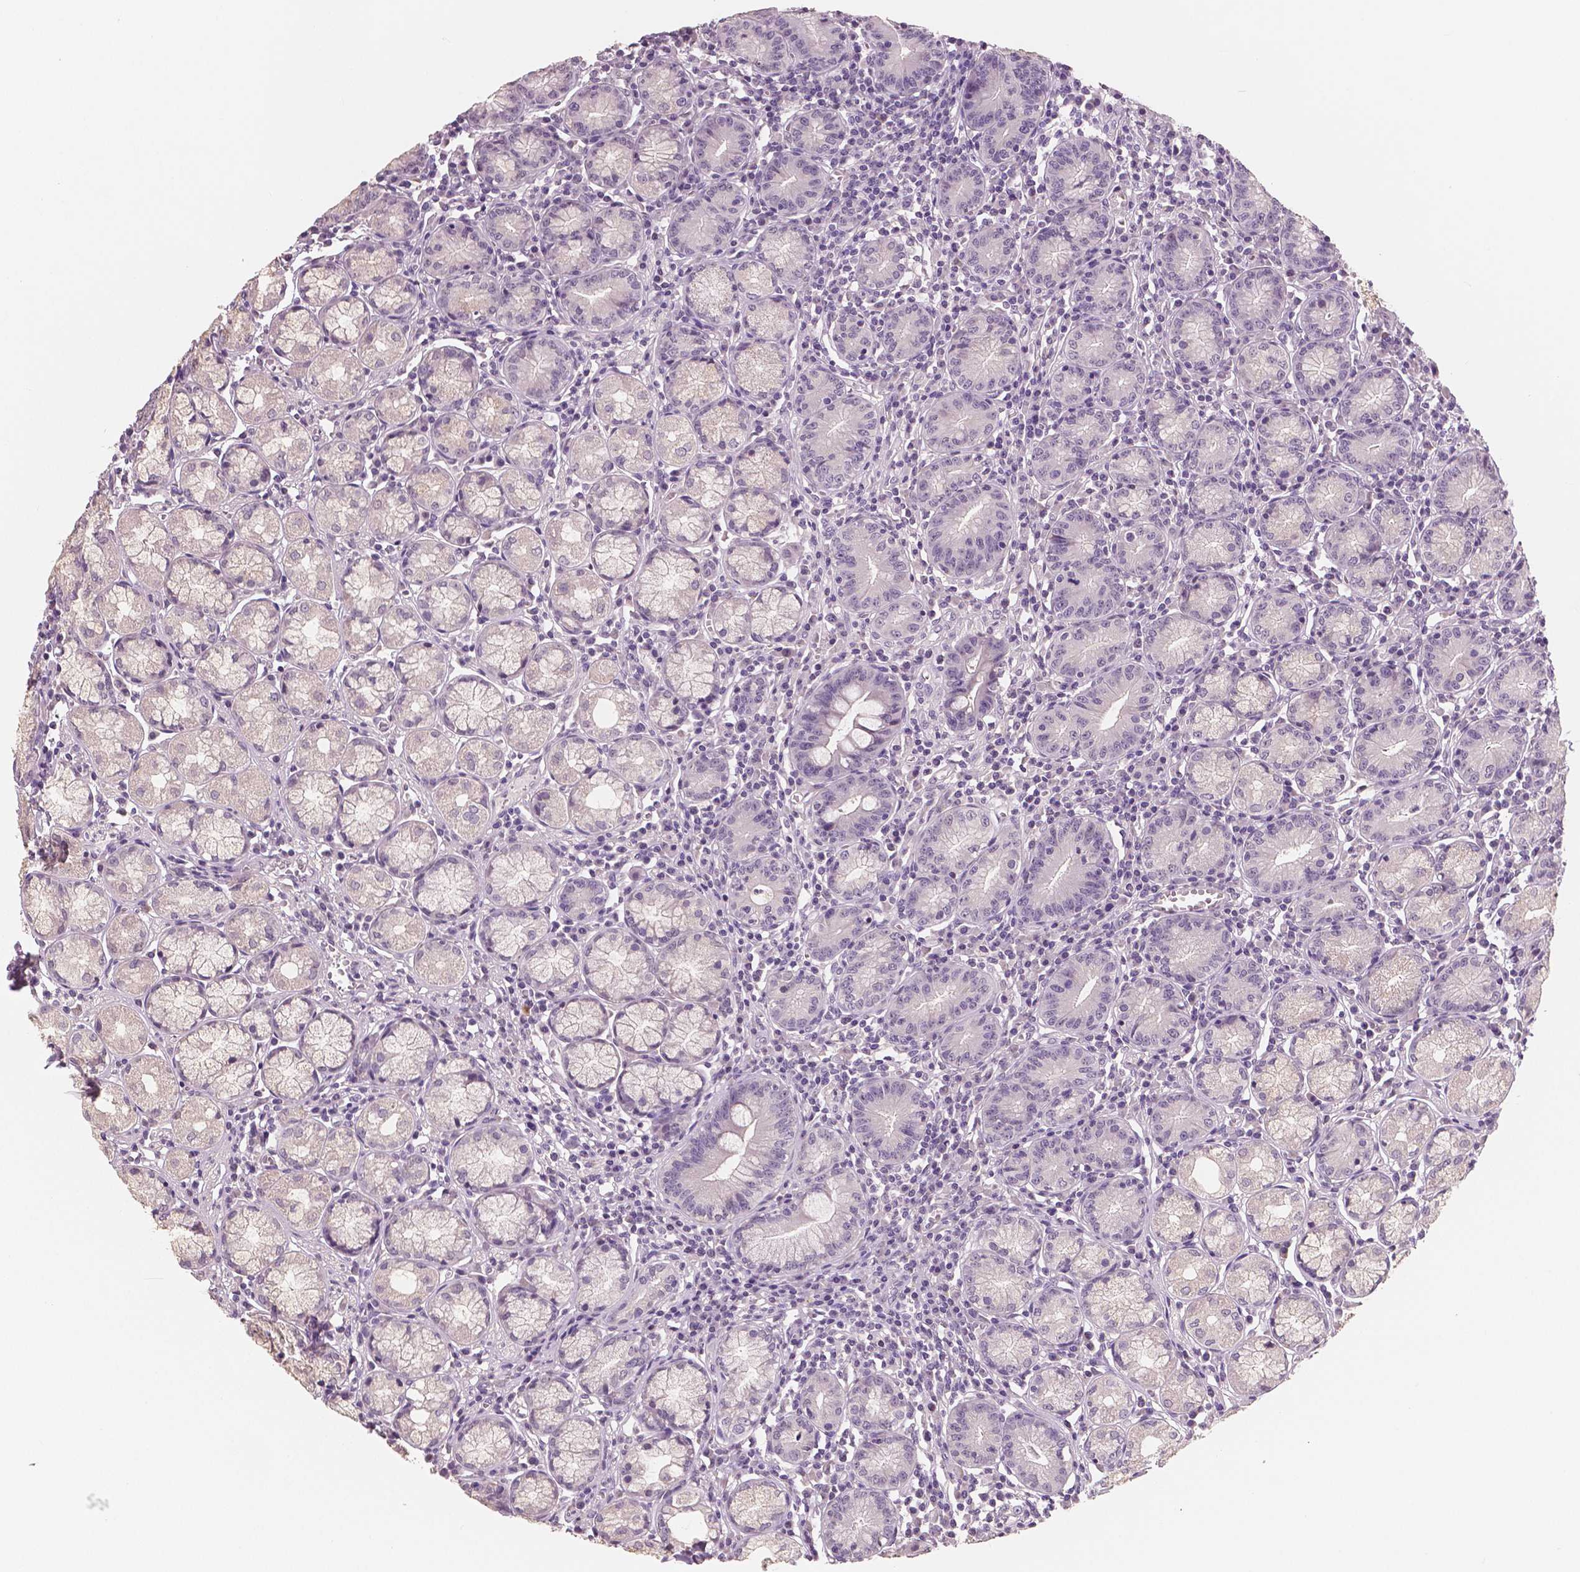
{"staining": {"intensity": "negative", "quantity": "none", "location": "none"}, "tissue": "stomach", "cell_type": "Glandular cells", "image_type": "normal", "snomed": [{"axis": "morphology", "description": "Normal tissue, NOS"}, {"axis": "topography", "description": "Stomach"}], "caption": "Immunohistochemistry (IHC) micrograph of benign stomach: human stomach stained with DAB reveals no significant protein expression in glandular cells.", "gene": "NECAB1", "patient": {"sex": "male", "age": 55}}